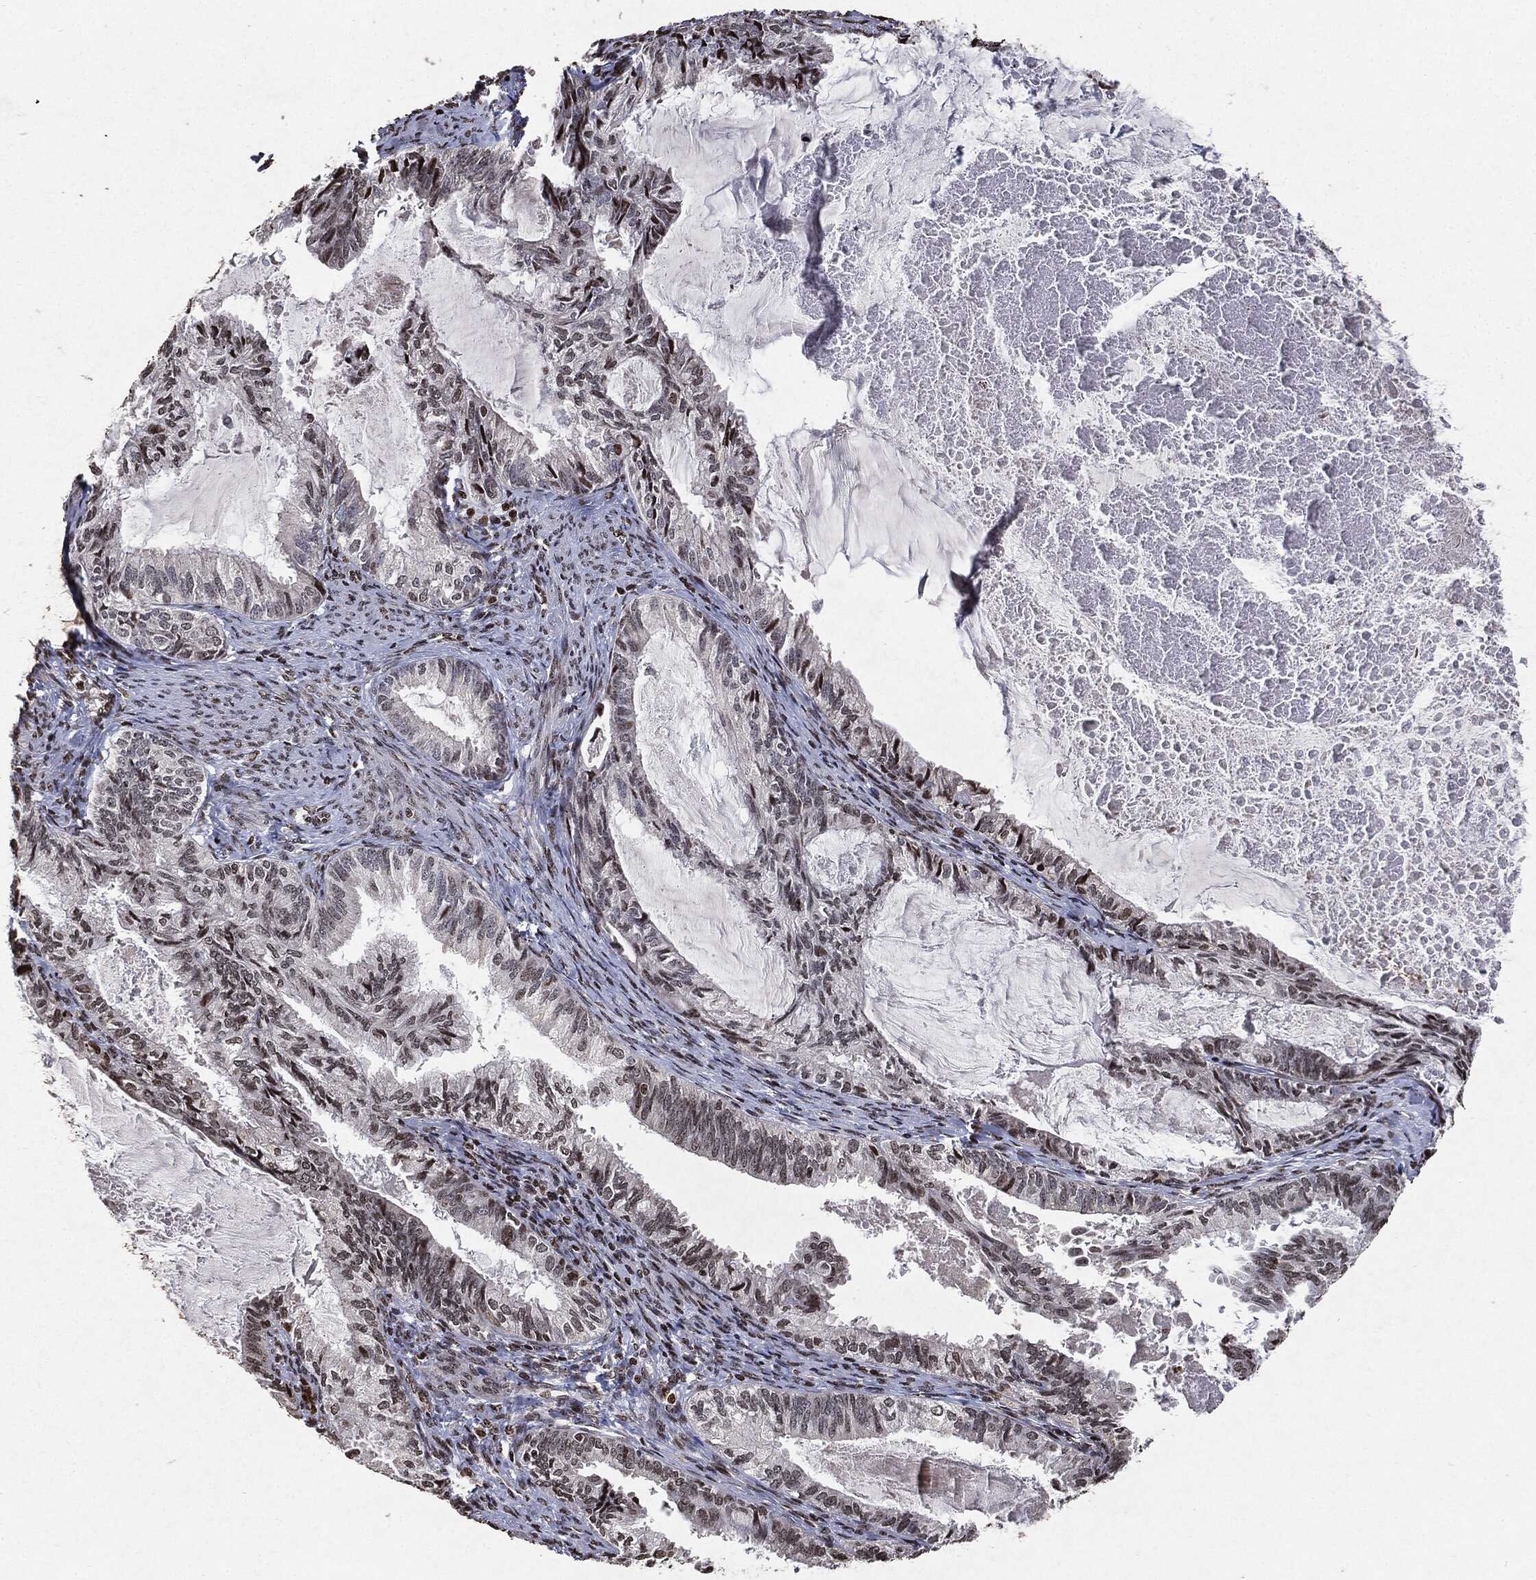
{"staining": {"intensity": "moderate", "quantity": "<25%", "location": "nuclear"}, "tissue": "endometrial cancer", "cell_type": "Tumor cells", "image_type": "cancer", "snomed": [{"axis": "morphology", "description": "Adenocarcinoma, NOS"}, {"axis": "topography", "description": "Endometrium"}], "caption": "A high-resolution photomicrograph shows immunohistochemistry (IHC) staining of endometrial cancer, which reveals moderate nuclear positivity in approximately <25% of tumor cells.", "gene": "JUN", "patient": {"sex": "female", "age": 86}}